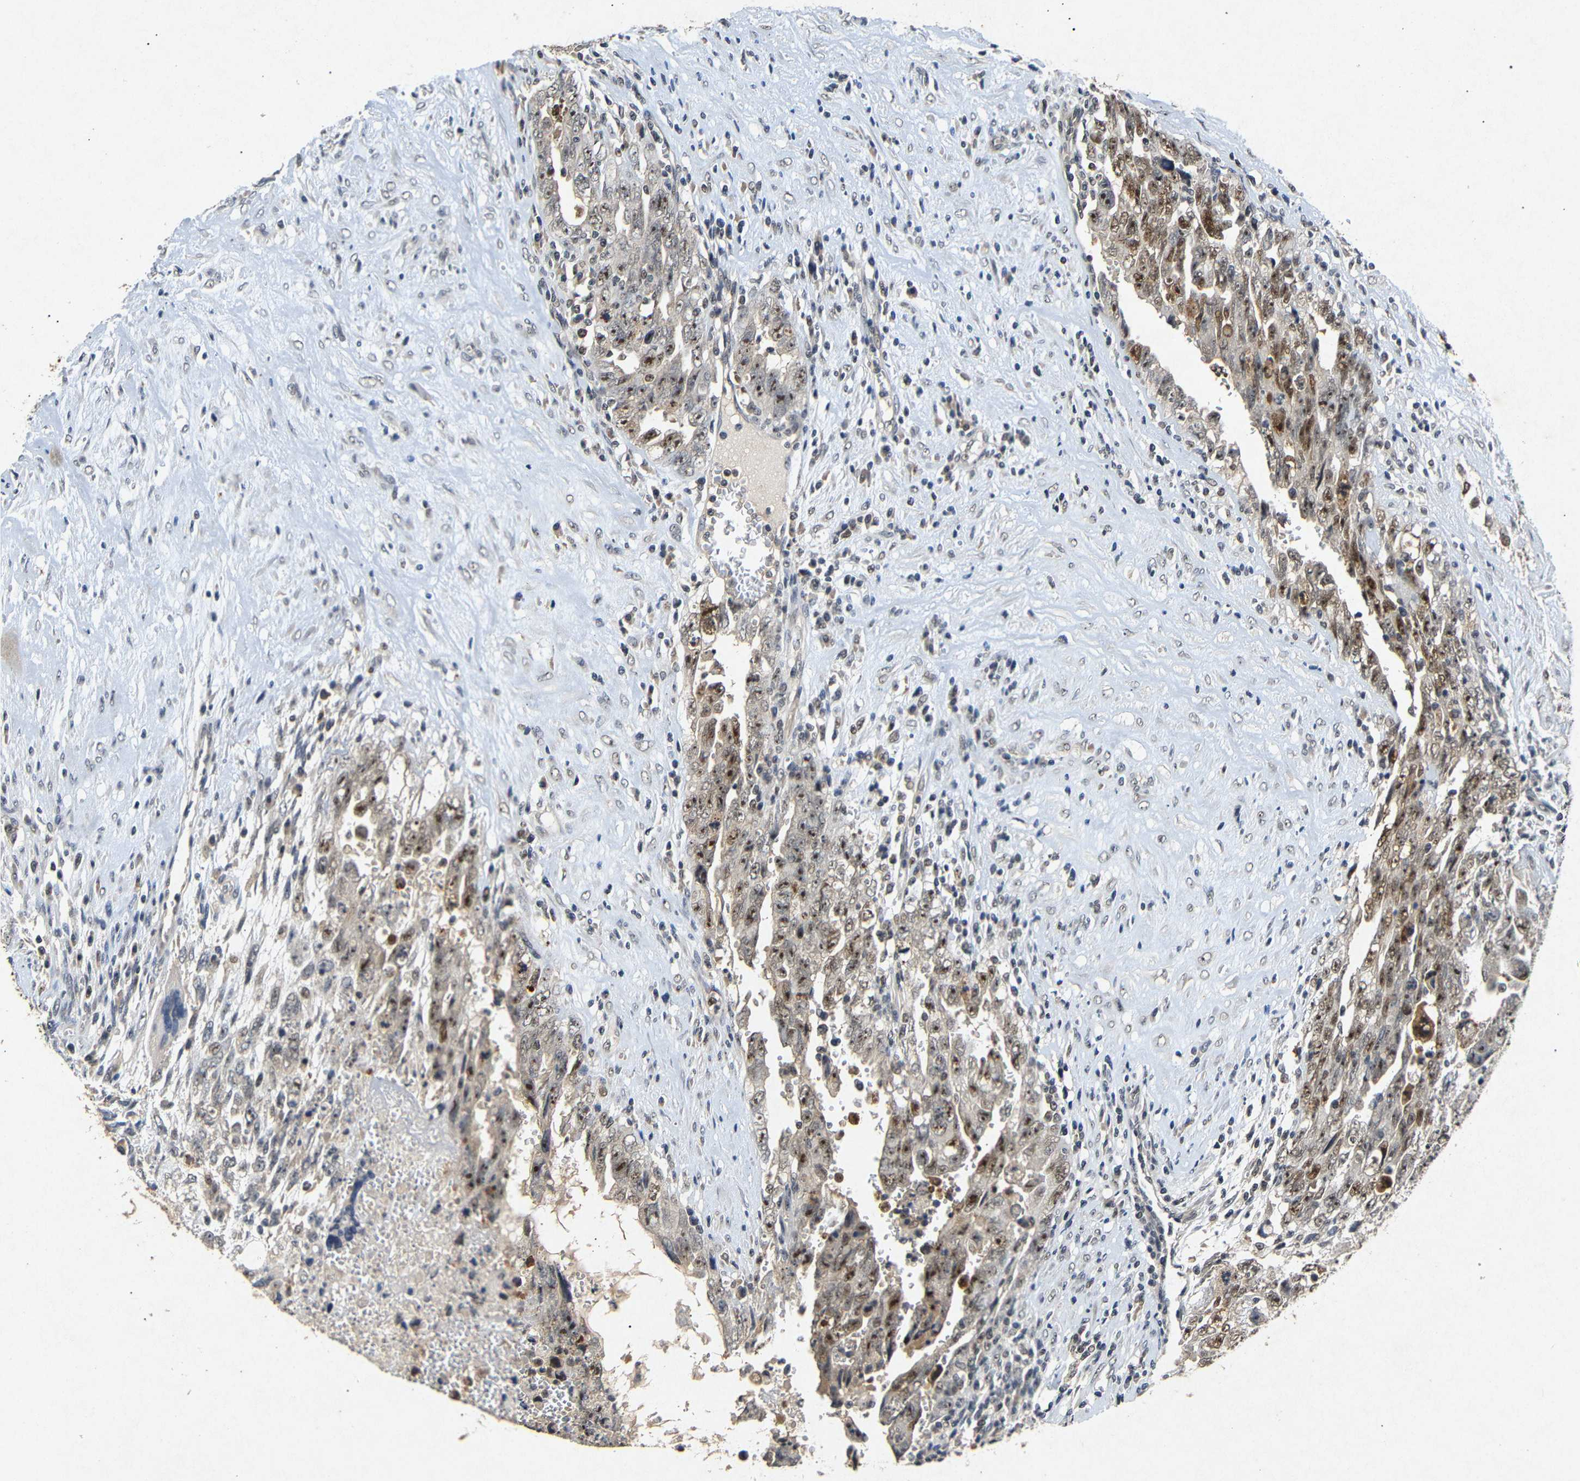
{"staining": {"intensity": "moderate", "quantity": ">75%", "location": "nuclear"}, "tissue": "testis cancer", "cell_type": "Tumor cells", "image_type": "cancer", "snomed": [{"axis": "morphology", "description": "Carcinoma, Embryonal, NOS"}, {"axis": "topography", "description": "Testis"}], "caption": "IHC histopathology image of neoplastic tissue: testis embryonal carcinoma stained using immunohistochemistry exhibits medium levels of moderate protein expression localized specifically in the nuclear of tumor cells, appearing as a nuclear brown color.", "gene": "PARN", "patient": {"sex": "male", "age": 28}}